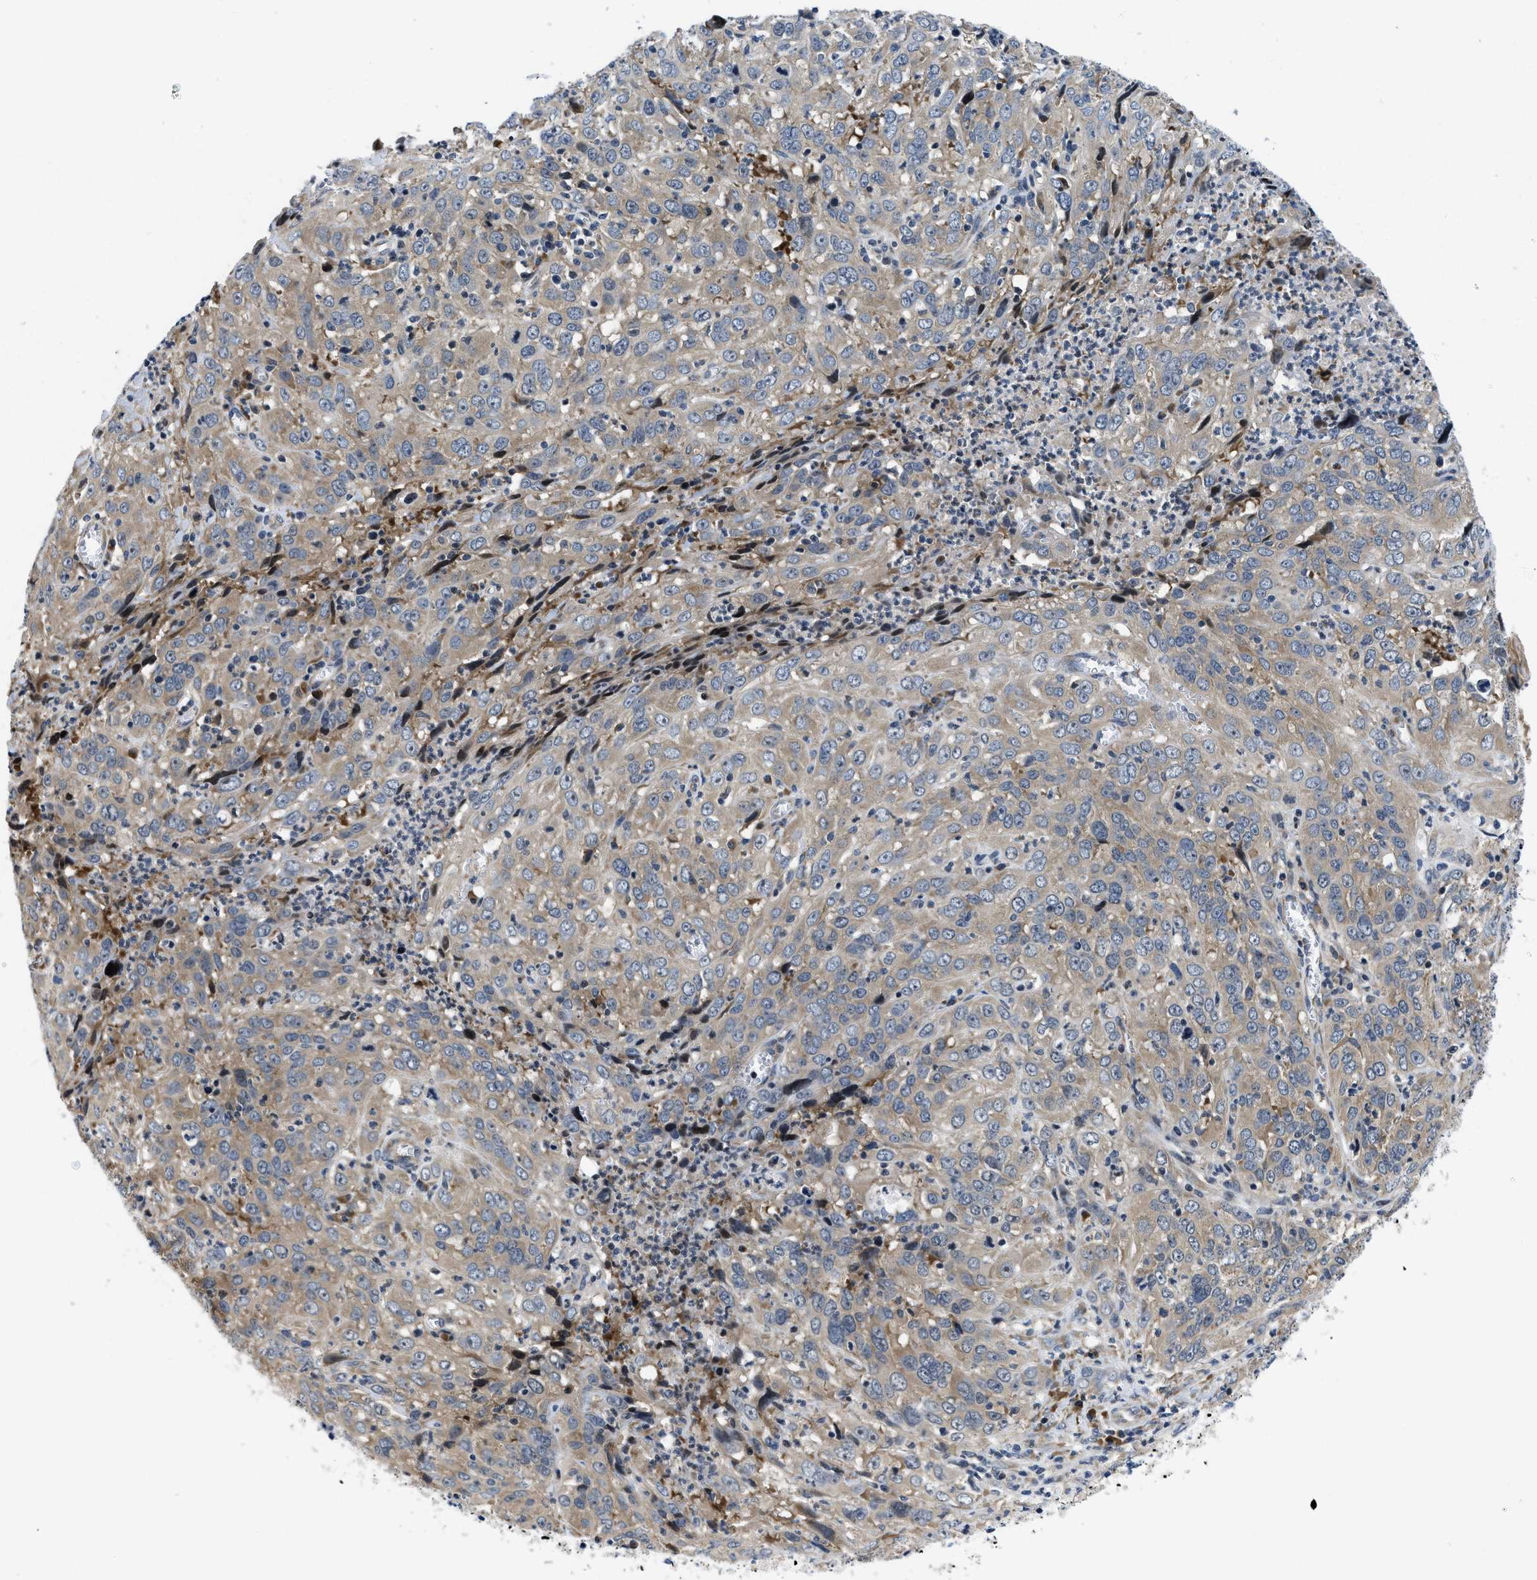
{"staining": {"intensity": "moderate", "quantity": "25%-75%", "location": "cytoplasmic/membranous"}, "tissue": "cervical cancer", "cell_type": "Tumor cells", "image_type": "cancer", "snomed": [{"axis": "morphology", "description": "Squamous cell carcinoma, NOS"}, {"axis": "topography", "description": "Cervix"}], "caption": "Tumor cells show medium levels of moderate cytoplasmic/membranous expression in approximately 25%-75% of cells in cervical squamous cell carcinoma.", "gene": "IKBKE", "patient": {"sex": "female", "age": 32}}